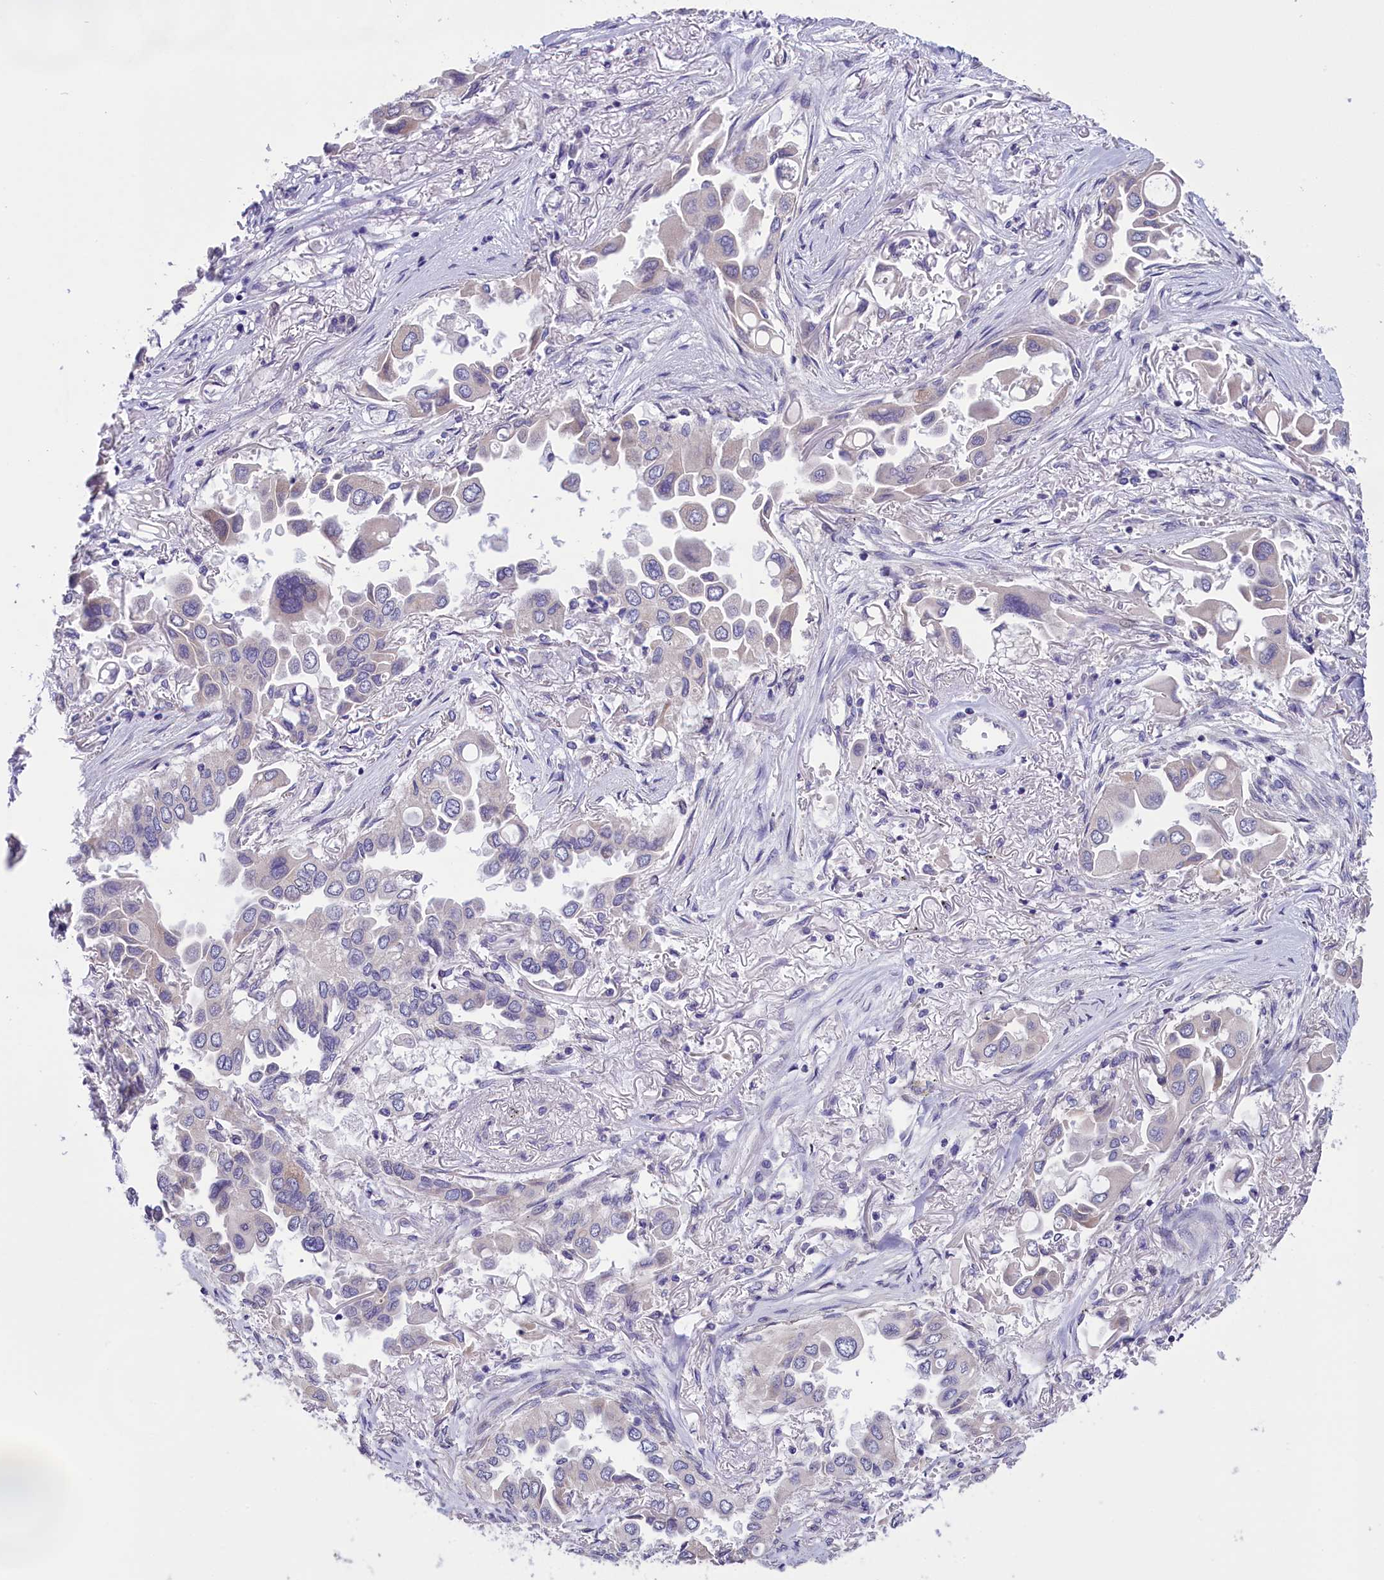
{"staining": {"intensity": "weak", "quantity": "<25%", "location": "cytoplasmic/membranous"}, "tissue": "lung cancer", "cell_type": "Tumor cells", "image_type": "cancer", "snomed": [{"axis": "morphology", "description": "Adenocarcinoma, NOS"}, {"axis": "topography", "description": "Lung"}], "caption": "The immunohistochemistry (IHC) micrograph has no significant staining in tumor cells of adenocarcinoma (lung) tissue.", "gene": "CYP2U1", "patient": {"sex": "female", "age": 76}}